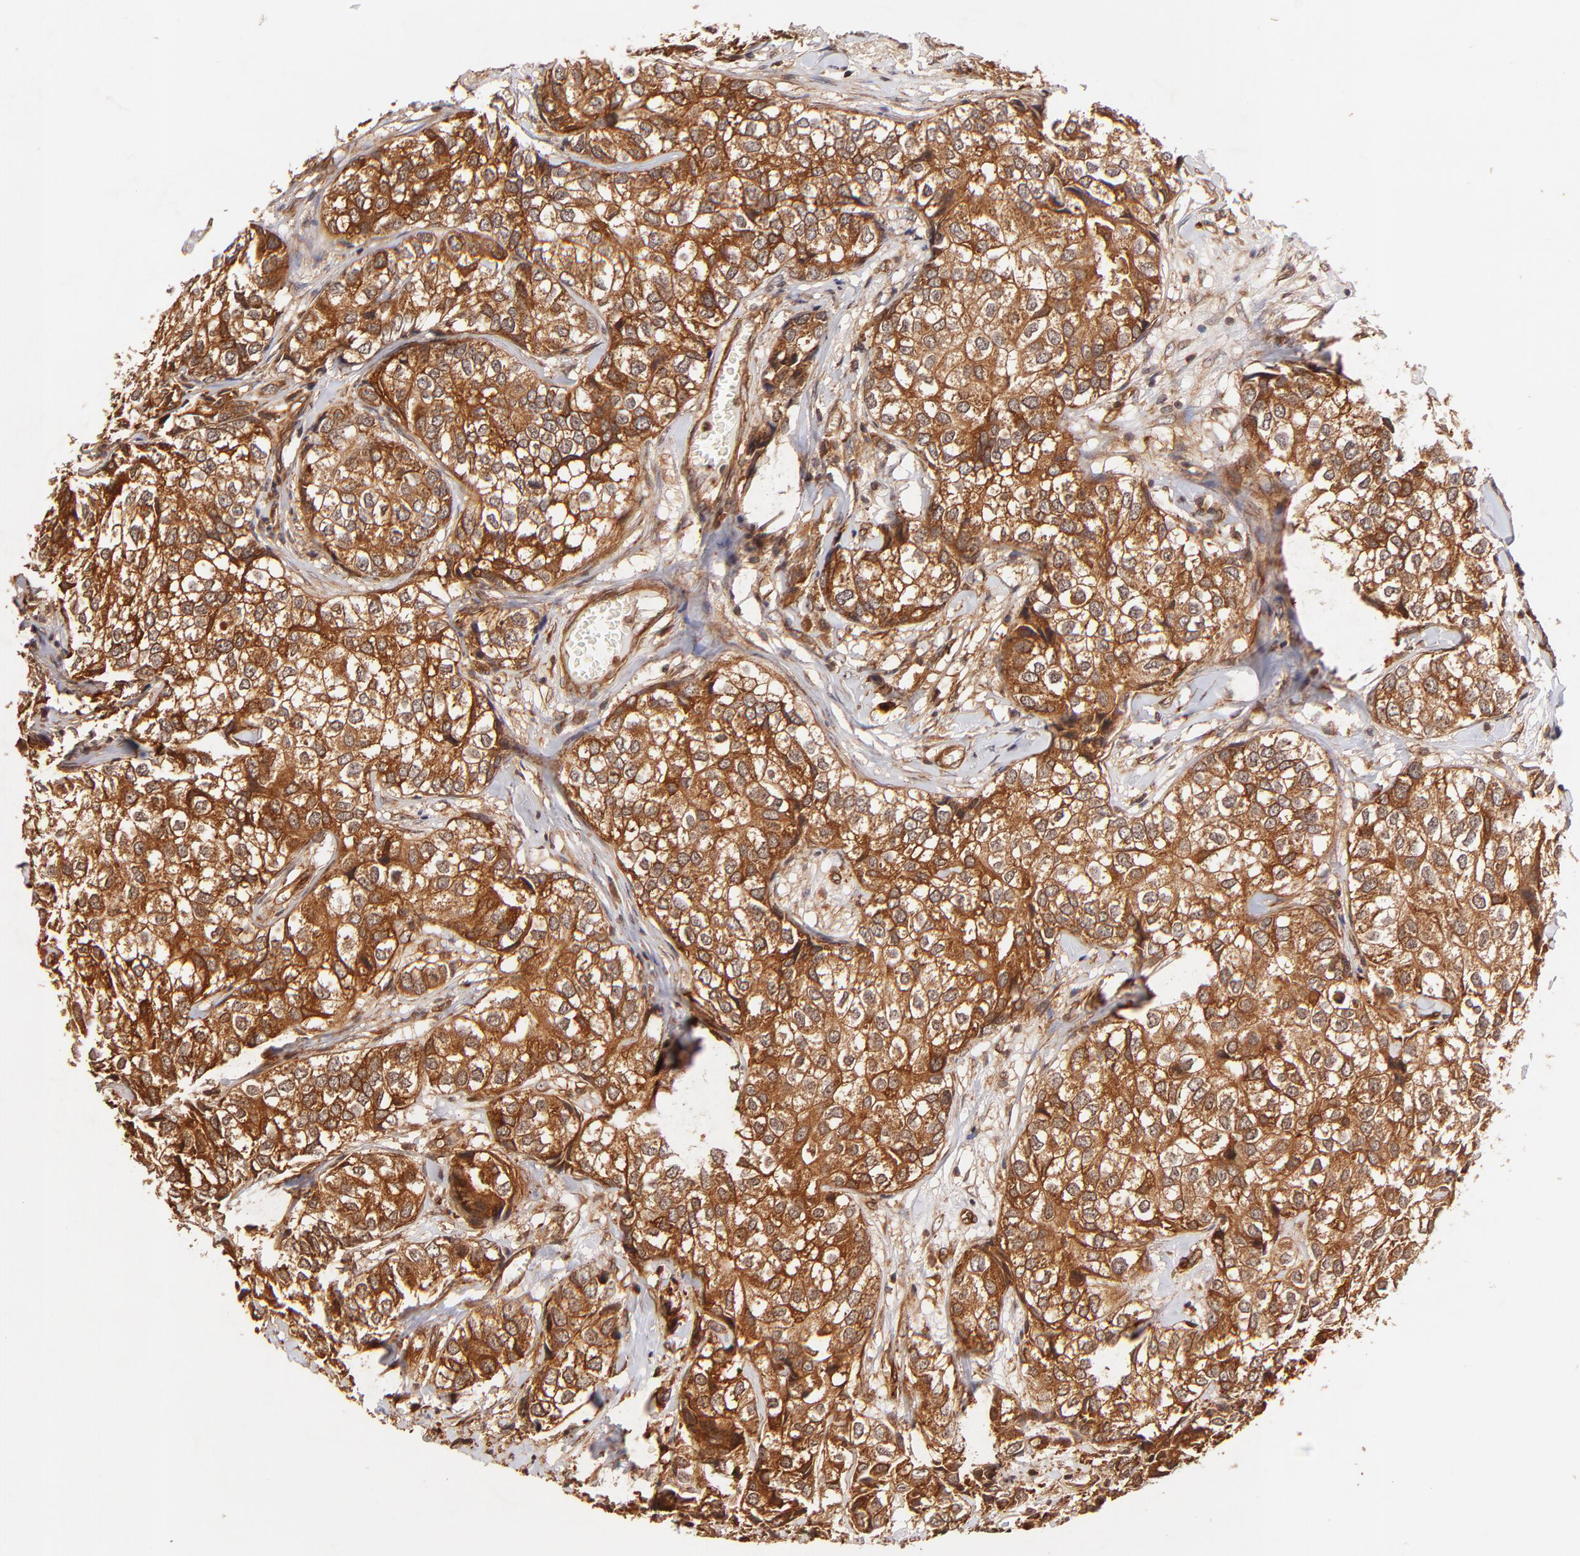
{"staining": {"intensity": "strong", "quantity": ">75%", "location": "cytoplasmic/membranous"}, "tissue": "breast cancer", "cell_type": "Tumor cells", "image_type": "cancer", "snomed": [{"axis": "morphology", "description": "Duct carcinoma"}, {"axis": "topography", "description": "Breast"}], "caption": "There is high levels of strong cytoplasmic/membranous expression in tumor cells of breast cancer, as demonstrated by immunohistochemical staining (brown color).", "gene": "ITGB1", "patient": {"sex": "female", "age": 68}}